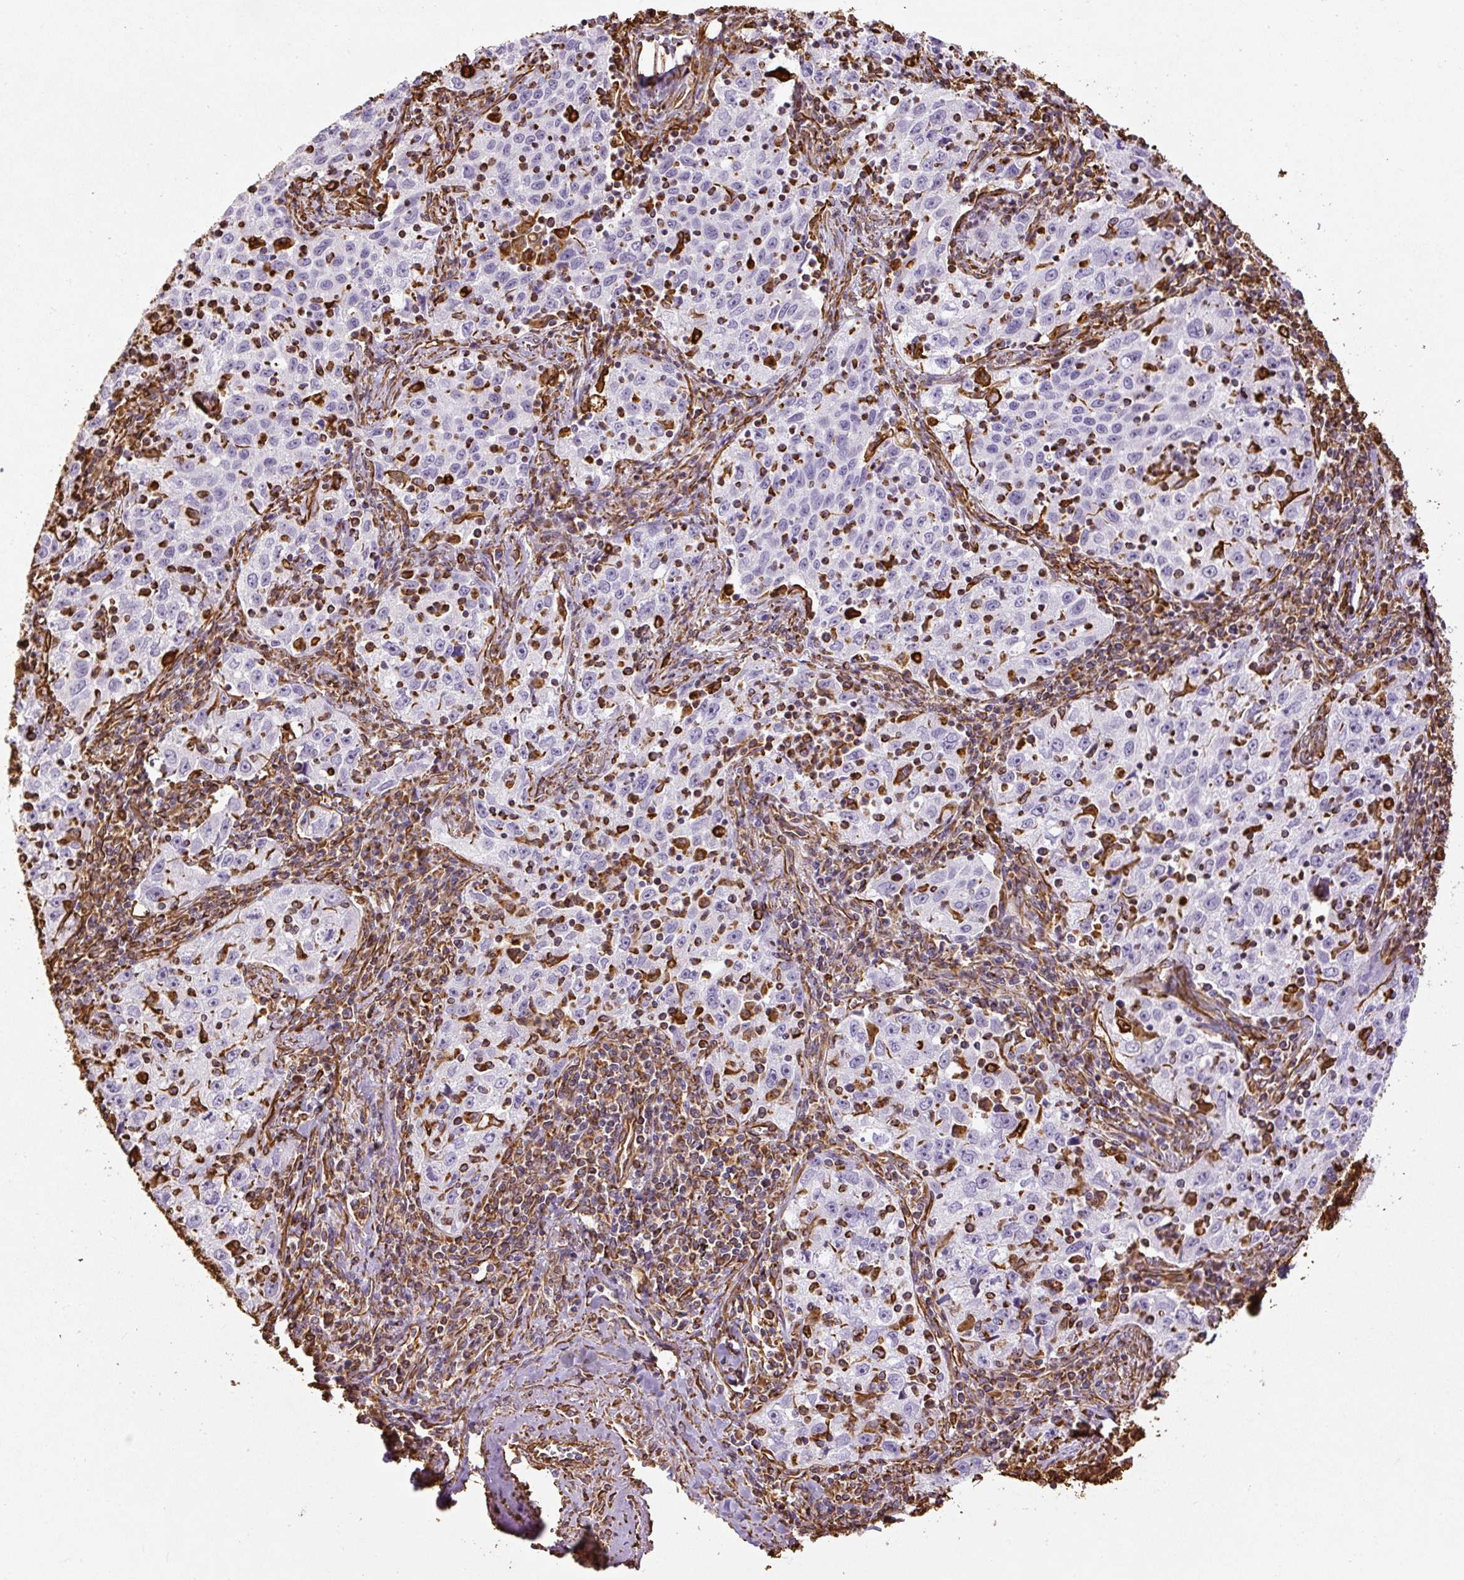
{"staining": {"intensity": "negative", "quantity": "none", "location": "none"}, "tissue": "lung cancer", "cell_type": "Tumor cells", "image_type": "cancer", "snomed": [{"axis": "morphology", "description": "Squamous cell carcinoma, NOS"}, {"axis": "topography", "description": "Lung"}], "caption": "Tumor cells show no significant expression in squamous cell carcinoma (lung).", "gene": "VIM", "patient": {"sex": "male", "age": 71}}